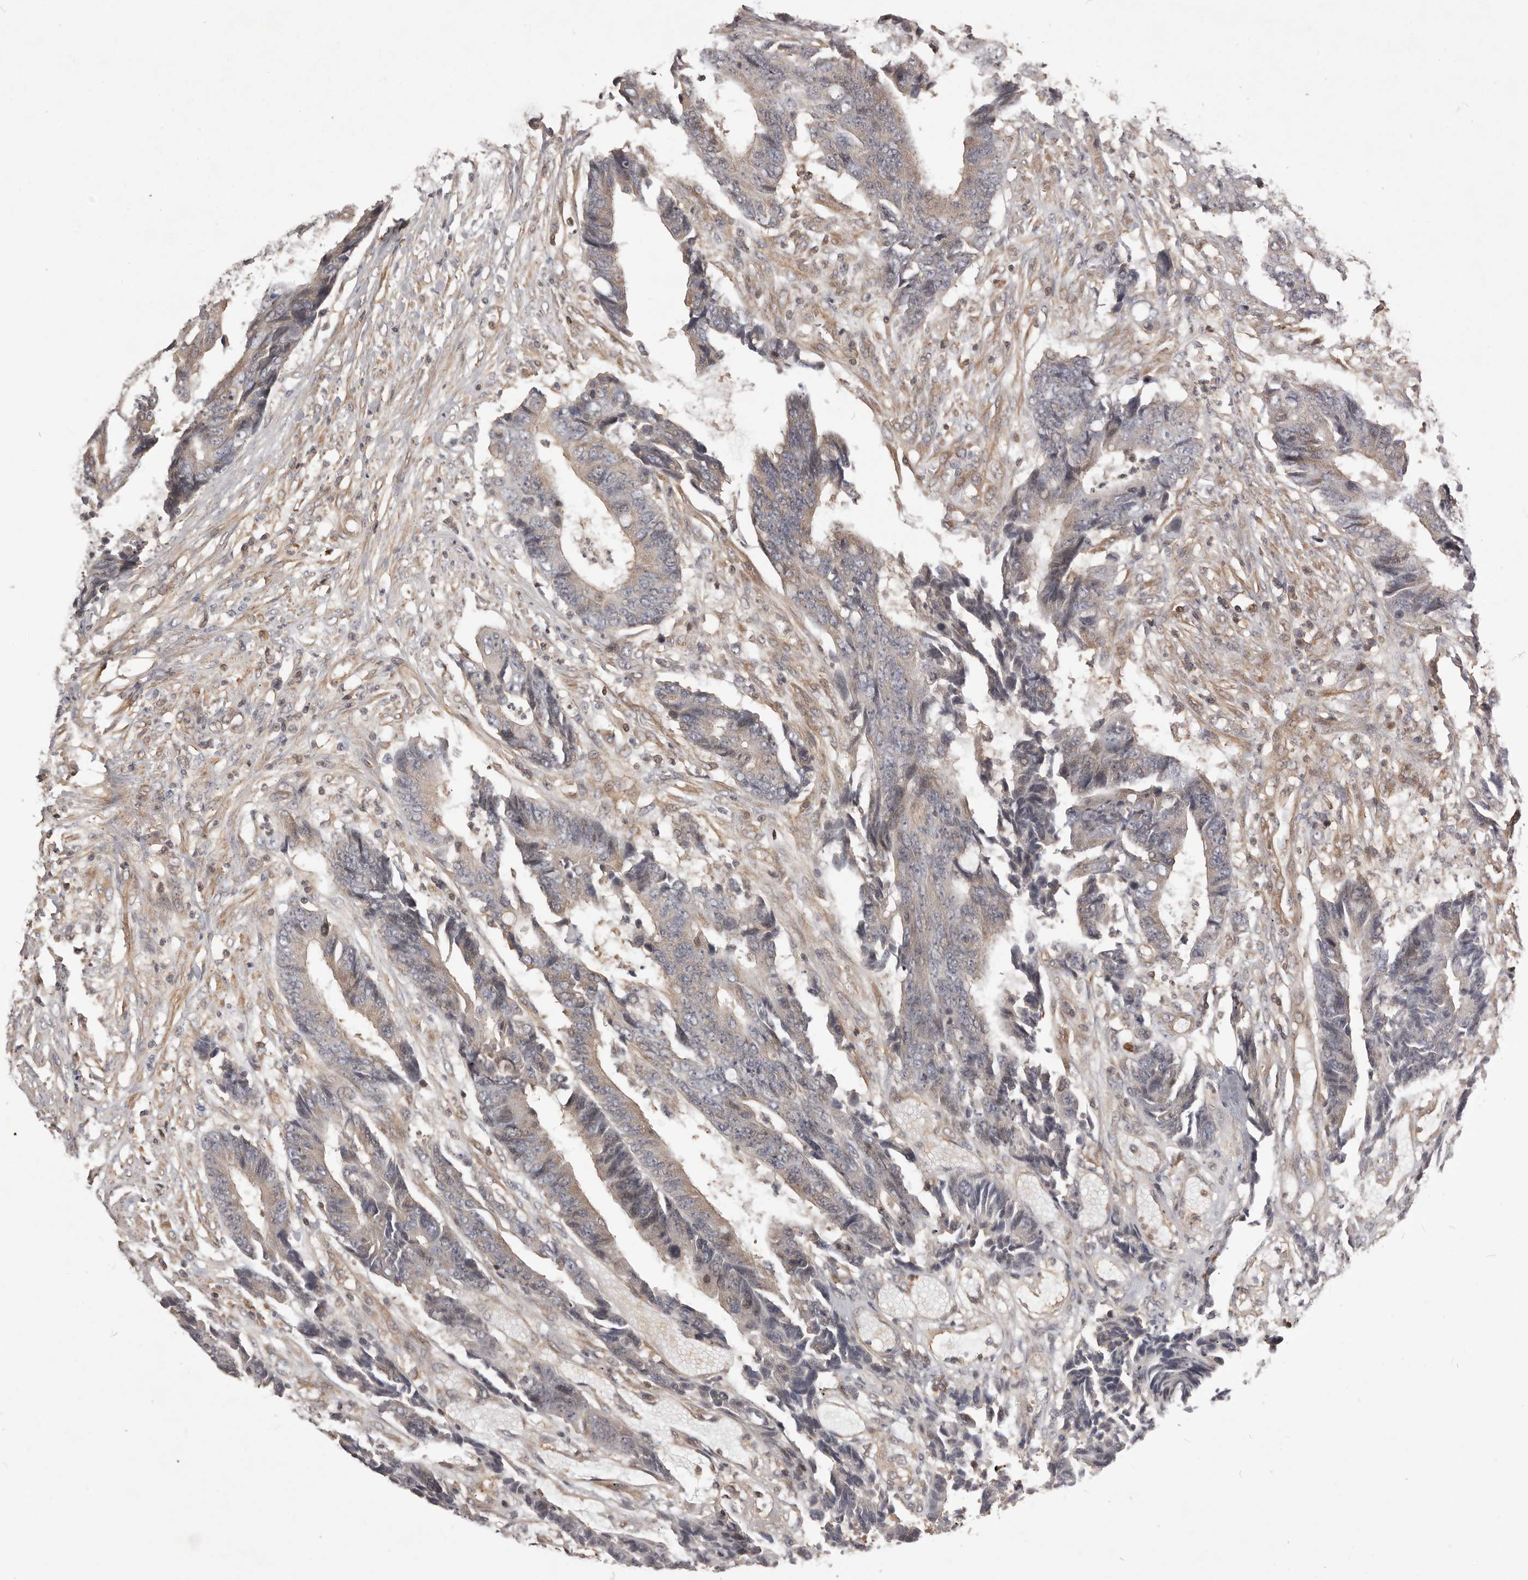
{"staining": {"intensity": "negative", "quantity": "none", "location": "none"}, "tissue": "colorectal cancer", "cell_type": "Tumor cells", "image_type": "cancer", "snomed": [{"axis": "morphology", "description": "Adenocarcinoma, NOS"}, {"axis": "topography", "description": "Rectum"}], "caption": "IHC photomicrograph of adenocarcinoma (colorectal) stained for a protein (brown), which exhibits no staining in tumor cells. Brightfield microscopy of IHC stained with DAB (brown) and hematoxylin (blue), captured at high magnification.", "gene": "NFKBIA", "patient": {"sex": "male", "age": 84}}